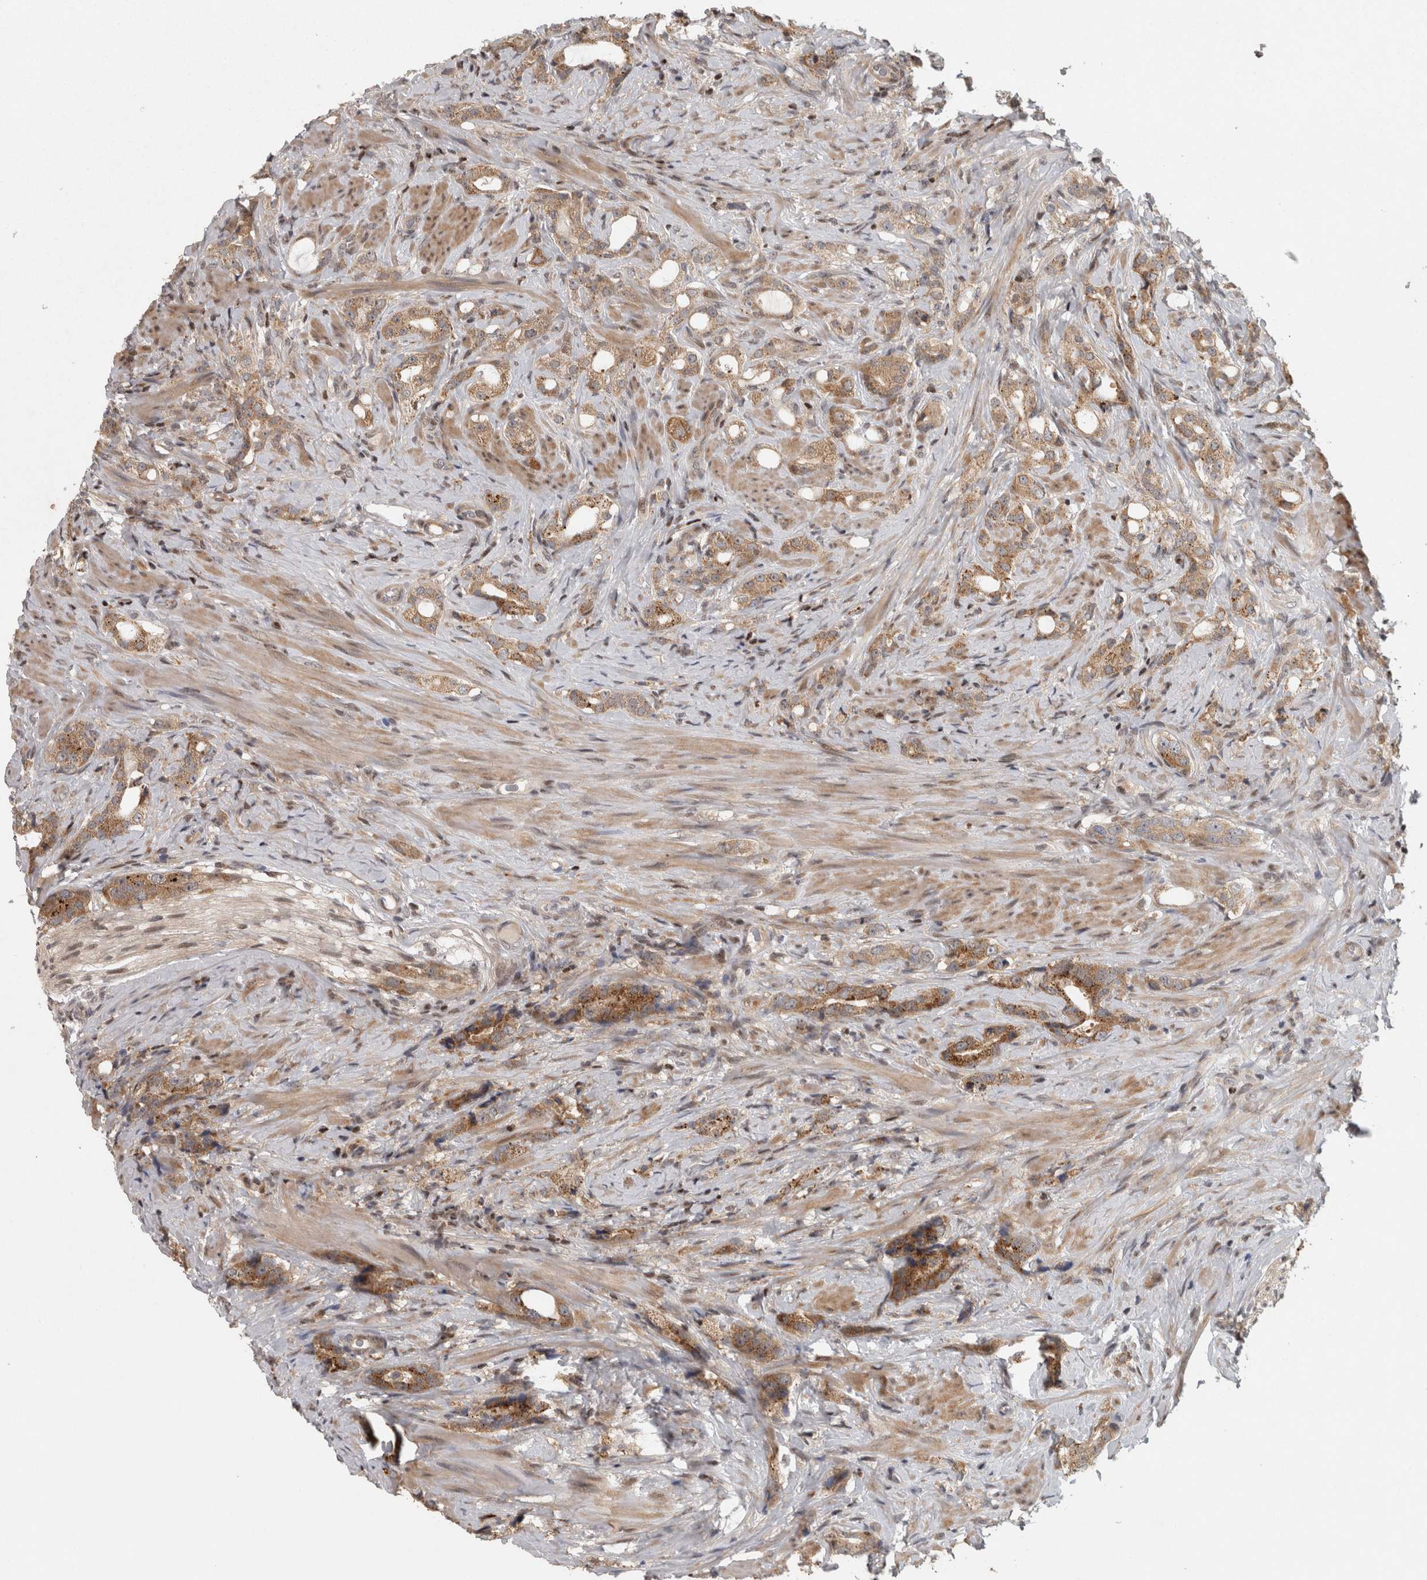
{"staining": {"intensity": "moderate", "quantity": ">75%", "location": "cytoplasmic/membranous"}, "tissue": "prostate cancer", "cell_type": "Tumor cells", "image_type": "cancer", "snomed": [{"axis": "morphology", "description": "Adenocarcinoma, High grade"}, {"axis": "topography", "description": "Prostate"}], "caption": "Prostate cancer (high-grade adenocarcinoma) stained with a brown dye reveals moderate cytoplasmic/membranous positive positivity in approximately >75% of tumor cells.", "gene": "KDM8", "patient": {"sex": "male", "age": 63}}